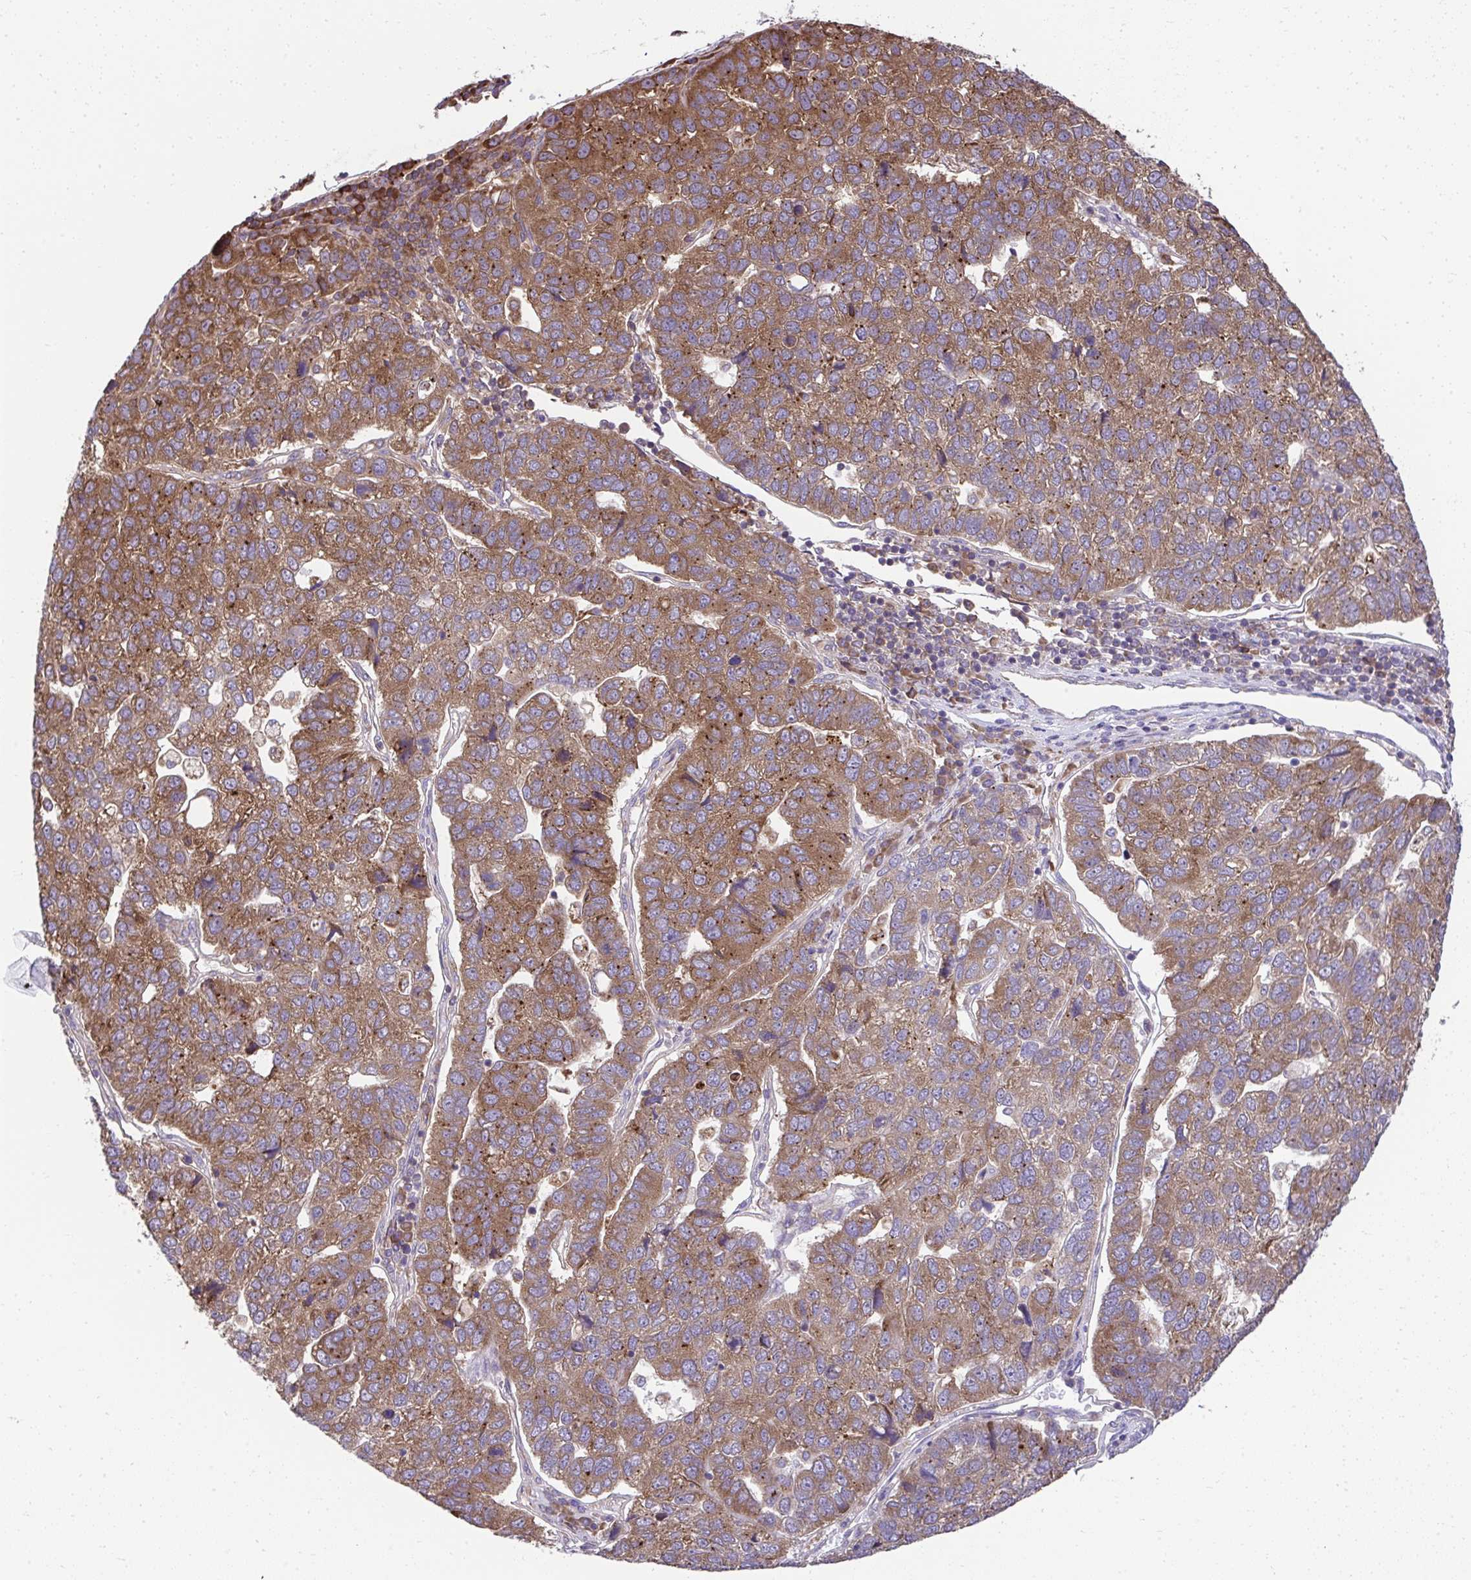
{"staining": {"intensity": "moderate", "quantity": ">75%", "location": "cytoplasmic/membranous"}, "tissue": "pancreatic cancer", "cell_type": "Tumor cells", "image_type": "cancer", "snomed": [{"axis": "morphology", "description": "Adenocarcinoma, NOS"}, {"axis": "topography", "description": "Pancreas"}], "caption": "Protein expression analysis of human pancreatic cancer reveals moderate cytoplasmic/membranous positivity in approximately >75% of tumor cells.", "gene": "RPS7", "patient": {"sex": "female", "age": 61}}